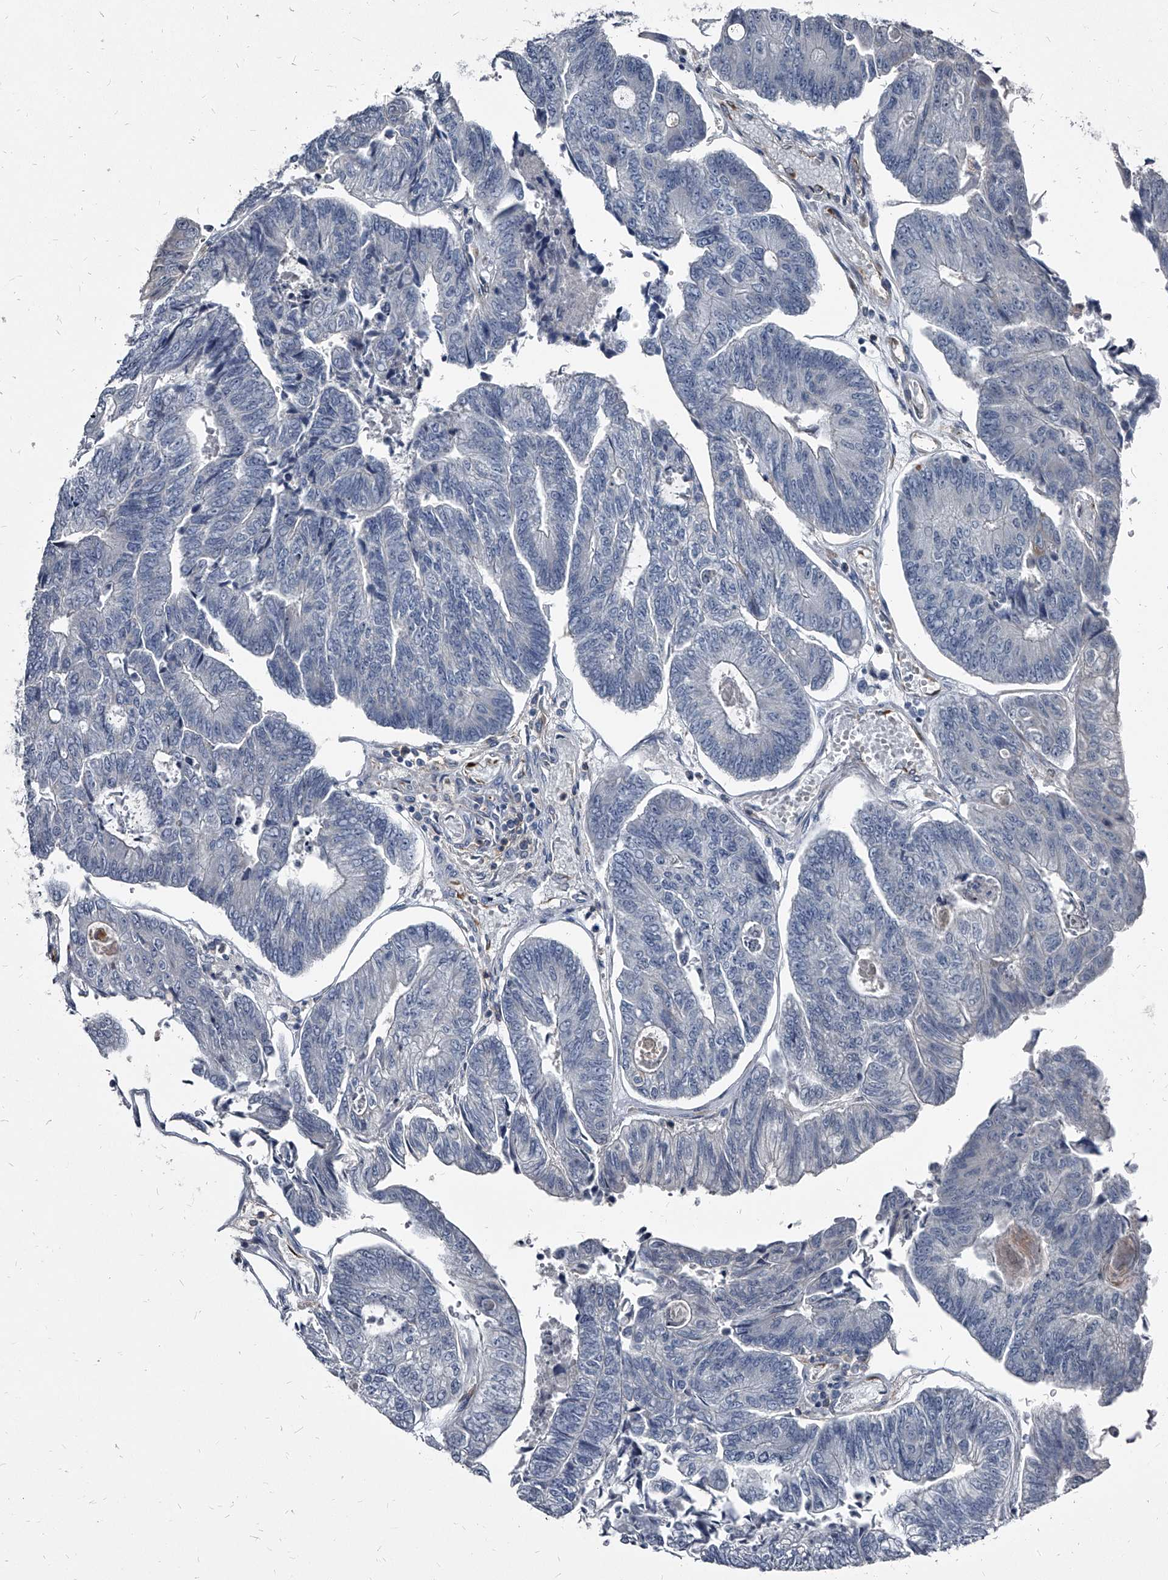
{"staining": {"intensity": "negative", "quantity": "none", "location": "none"}, "tissue": "colorectal cancer", "cell_type": "Tumor cells", "image_type": "cancer", "snomed": [{"axis": "morphology", "description": "Adenocarcinoma, NOS"}, {"axis": "topography", "description": "Colon"}], "caption": "IHC image of human colorectal adenocarcinoma stained for a protein (brown), which exhibits no positivity in tumor cells.", "gene": "PGLYRP3", "patient": {"sex": "female", "age": 67}}